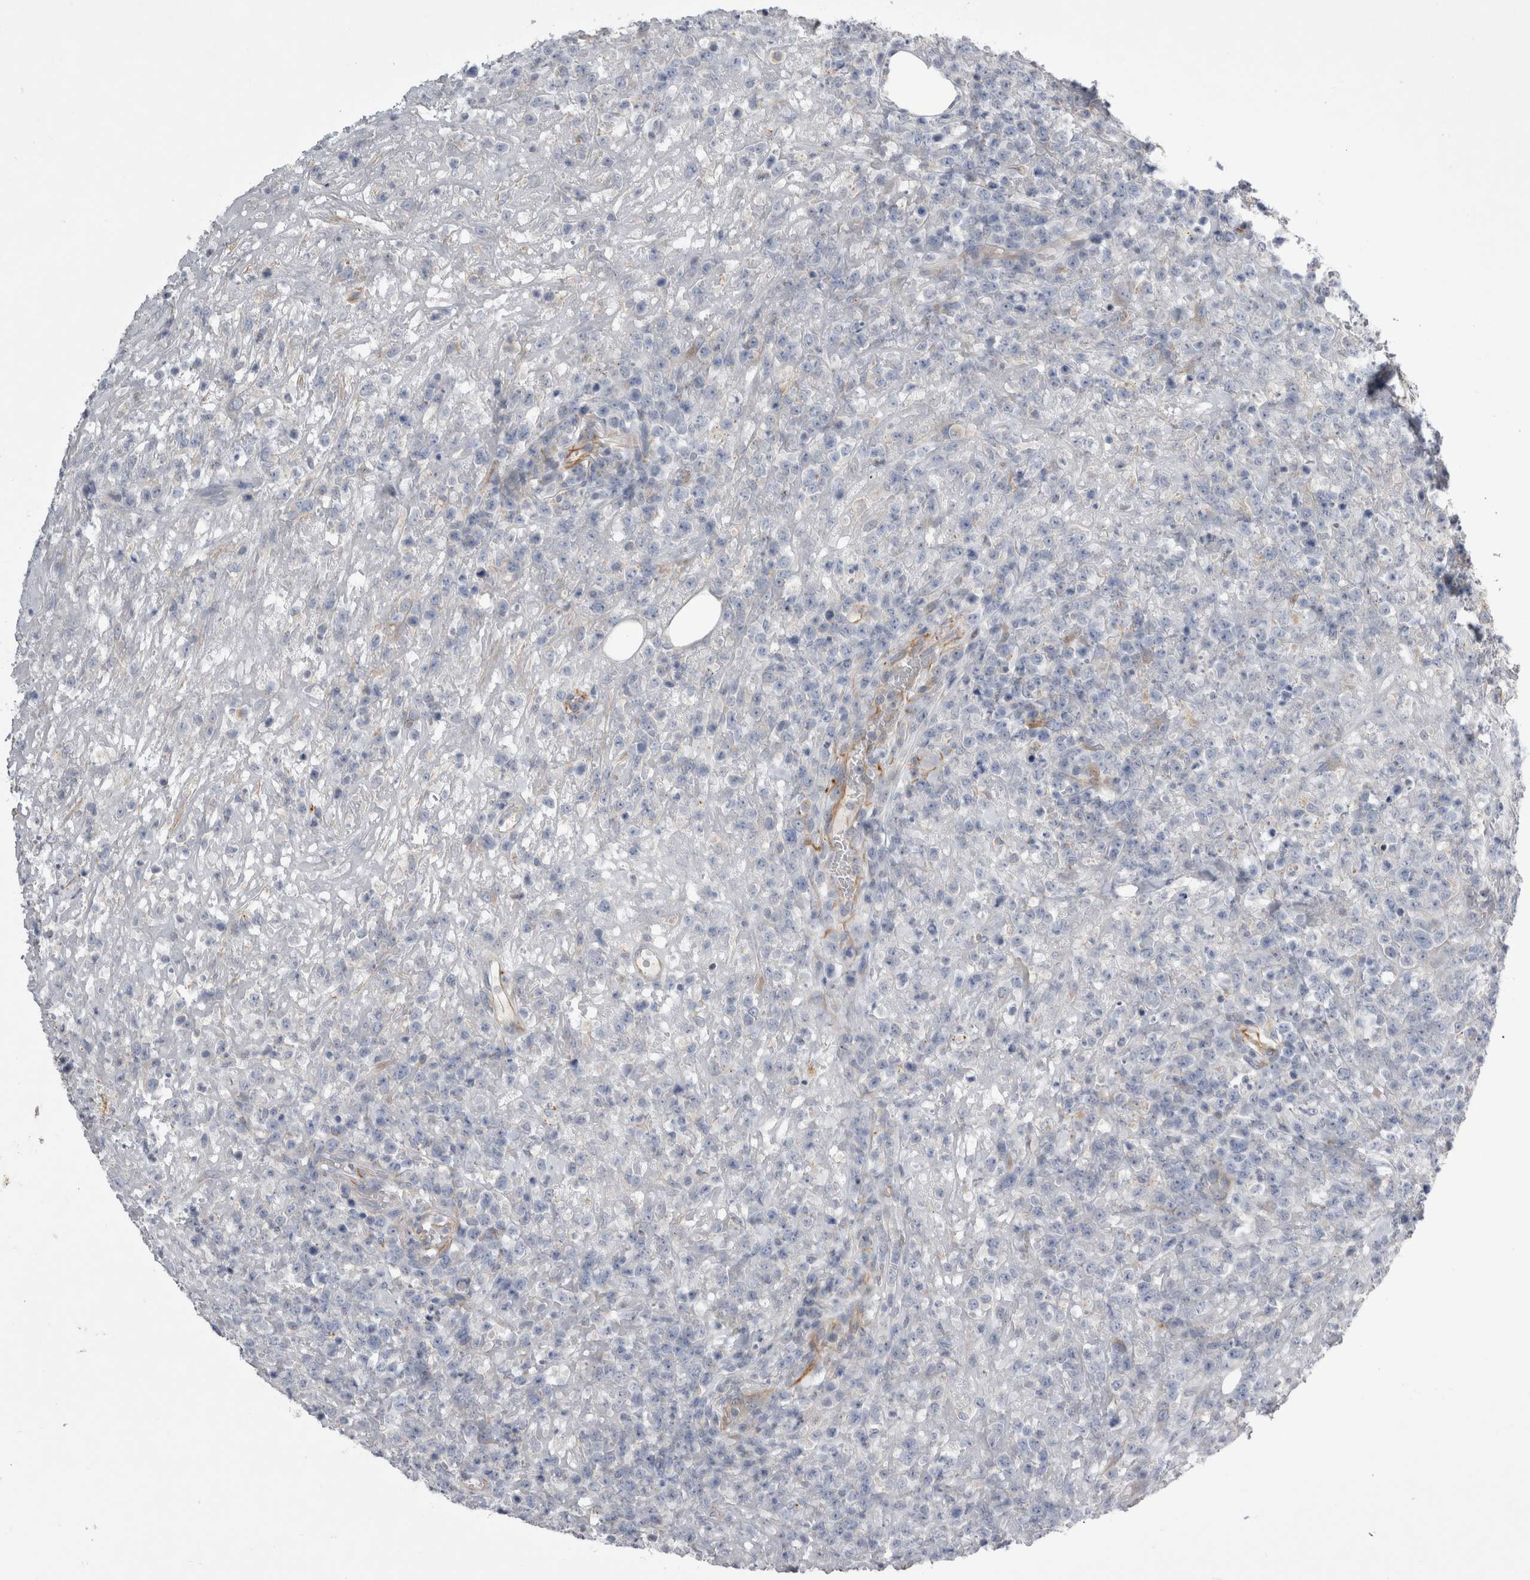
{"staining": {"intensity": "negative", "quantity": "none", "location": "none"}, "tissue": "lymphoma", "cell_type": "Tumor cells", "image_type": "cancer", "snomed": [{"axis": "morphology", "description": "Malignant lymphoma, non-Hodgkin's type, High grade"}, {"axis": "topography", "description": "Colon"}], "caption": "A micrograph of human lymphoma is negative for staining in tumor cells.", "gene": "STRADB", "patient": {"sex": "female", "age": 53}}